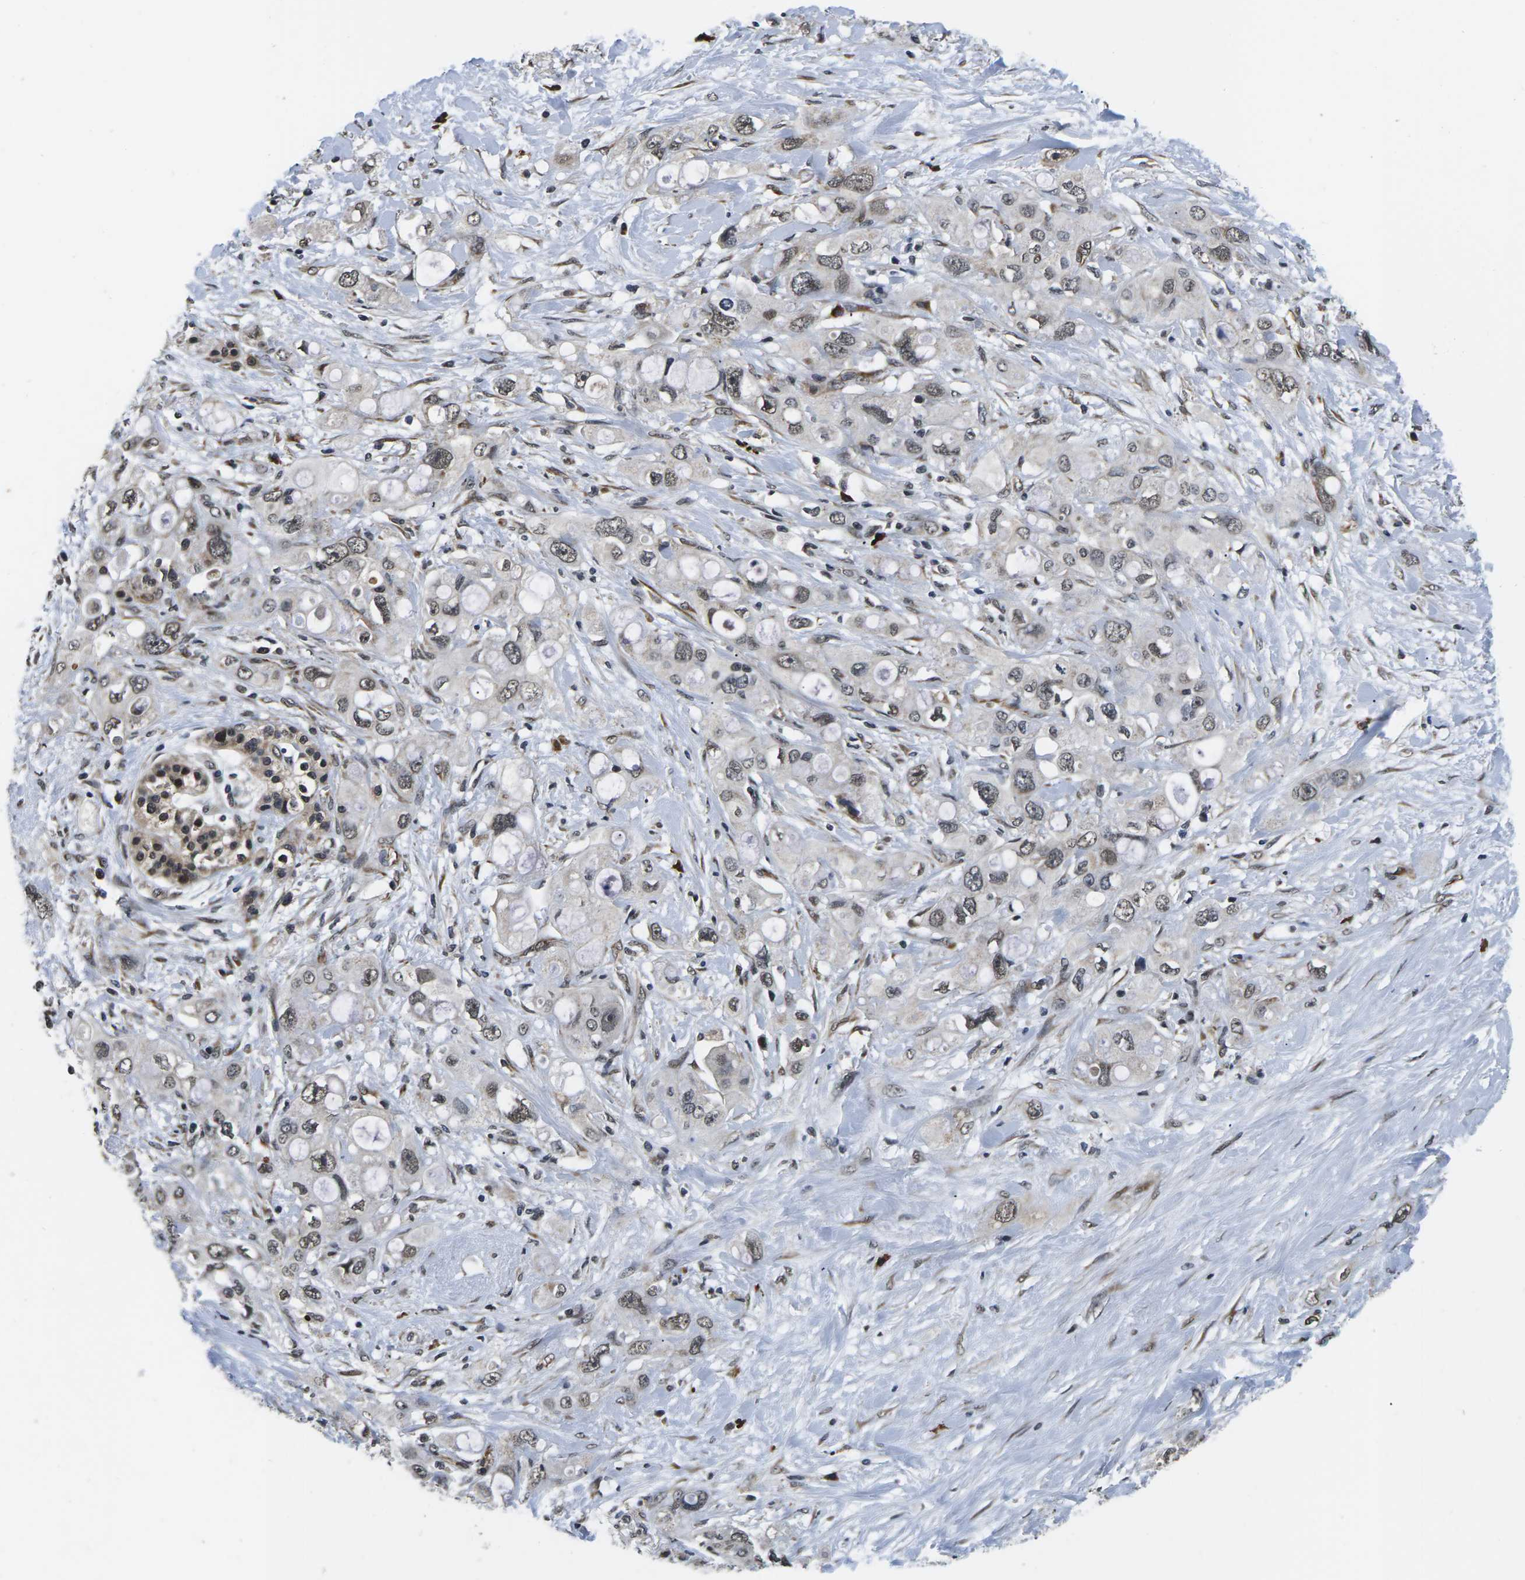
{"staining": {"intensity": "weak", "quantity": ">75%", "location": "cytoplasmic/membranous,nuclear"}, "tissue": "pancreatic cancer", "cell_type": "Tumor cells", "image_type": "cancer", "snomed": [{"axis": "morphology", "description": "Adenocarcinoma, NOS"}, {"axis": "topography", "description": "Pancreas"}], "caption": "Immunohistochemical staining of human pancreatic cancer exhibits weak cytoplasmic/membranous and nuclear protein staining in about >75% of tumor cells. The staining was performed using DAB (3,3'-diaminobenzidine) to visualize the protein expression in brown, while the nuclei were stained in blue with hematoxylin (Magnification: 20x).", "gene": "CCNE1", "patient": {"sex": "female", "age": 56}}